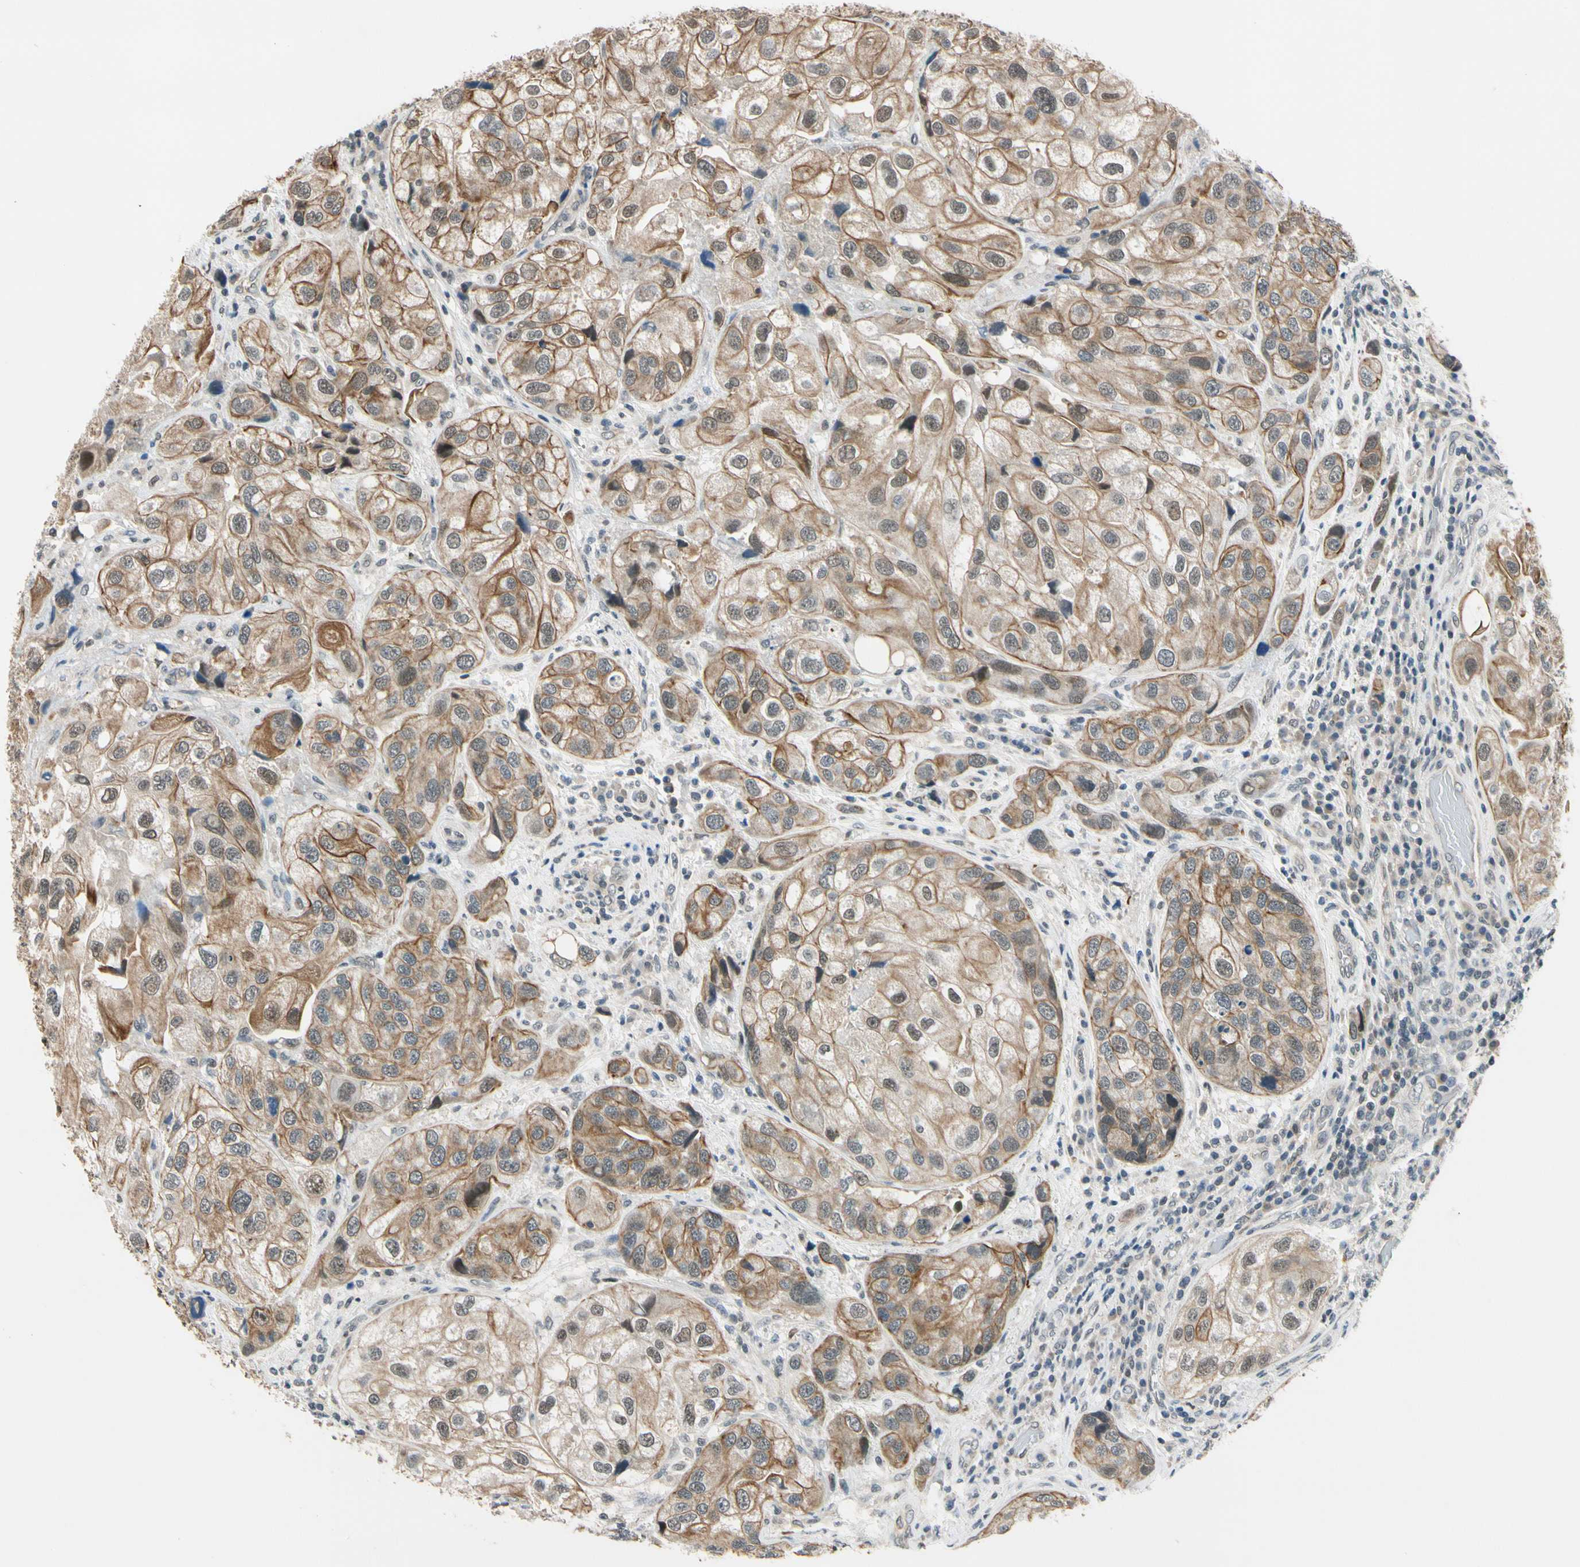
{"staining": {"intensity": "moderate", "quantity": ">75%", "location": "cytoplasmic/membranous"}, "tissue": "urothelial cancer", "cell_type": "Tumor cells", "image_type": "cancer", "snomed": [{"axis": "morphology", "description": "Urothelial carcinoma, High grade"}, {"axis": "topography", "description": "Urinary bladder"}], "caption": "High-power microscopy captured an immunohistochemistry (IHC) image of urothelial cancer, revealing moderate cytoplasmic/membranous positivity in approximately >75% of tumor cells.", "gene": "TAF12", "patient": {"sex": "female", "age": 64}}